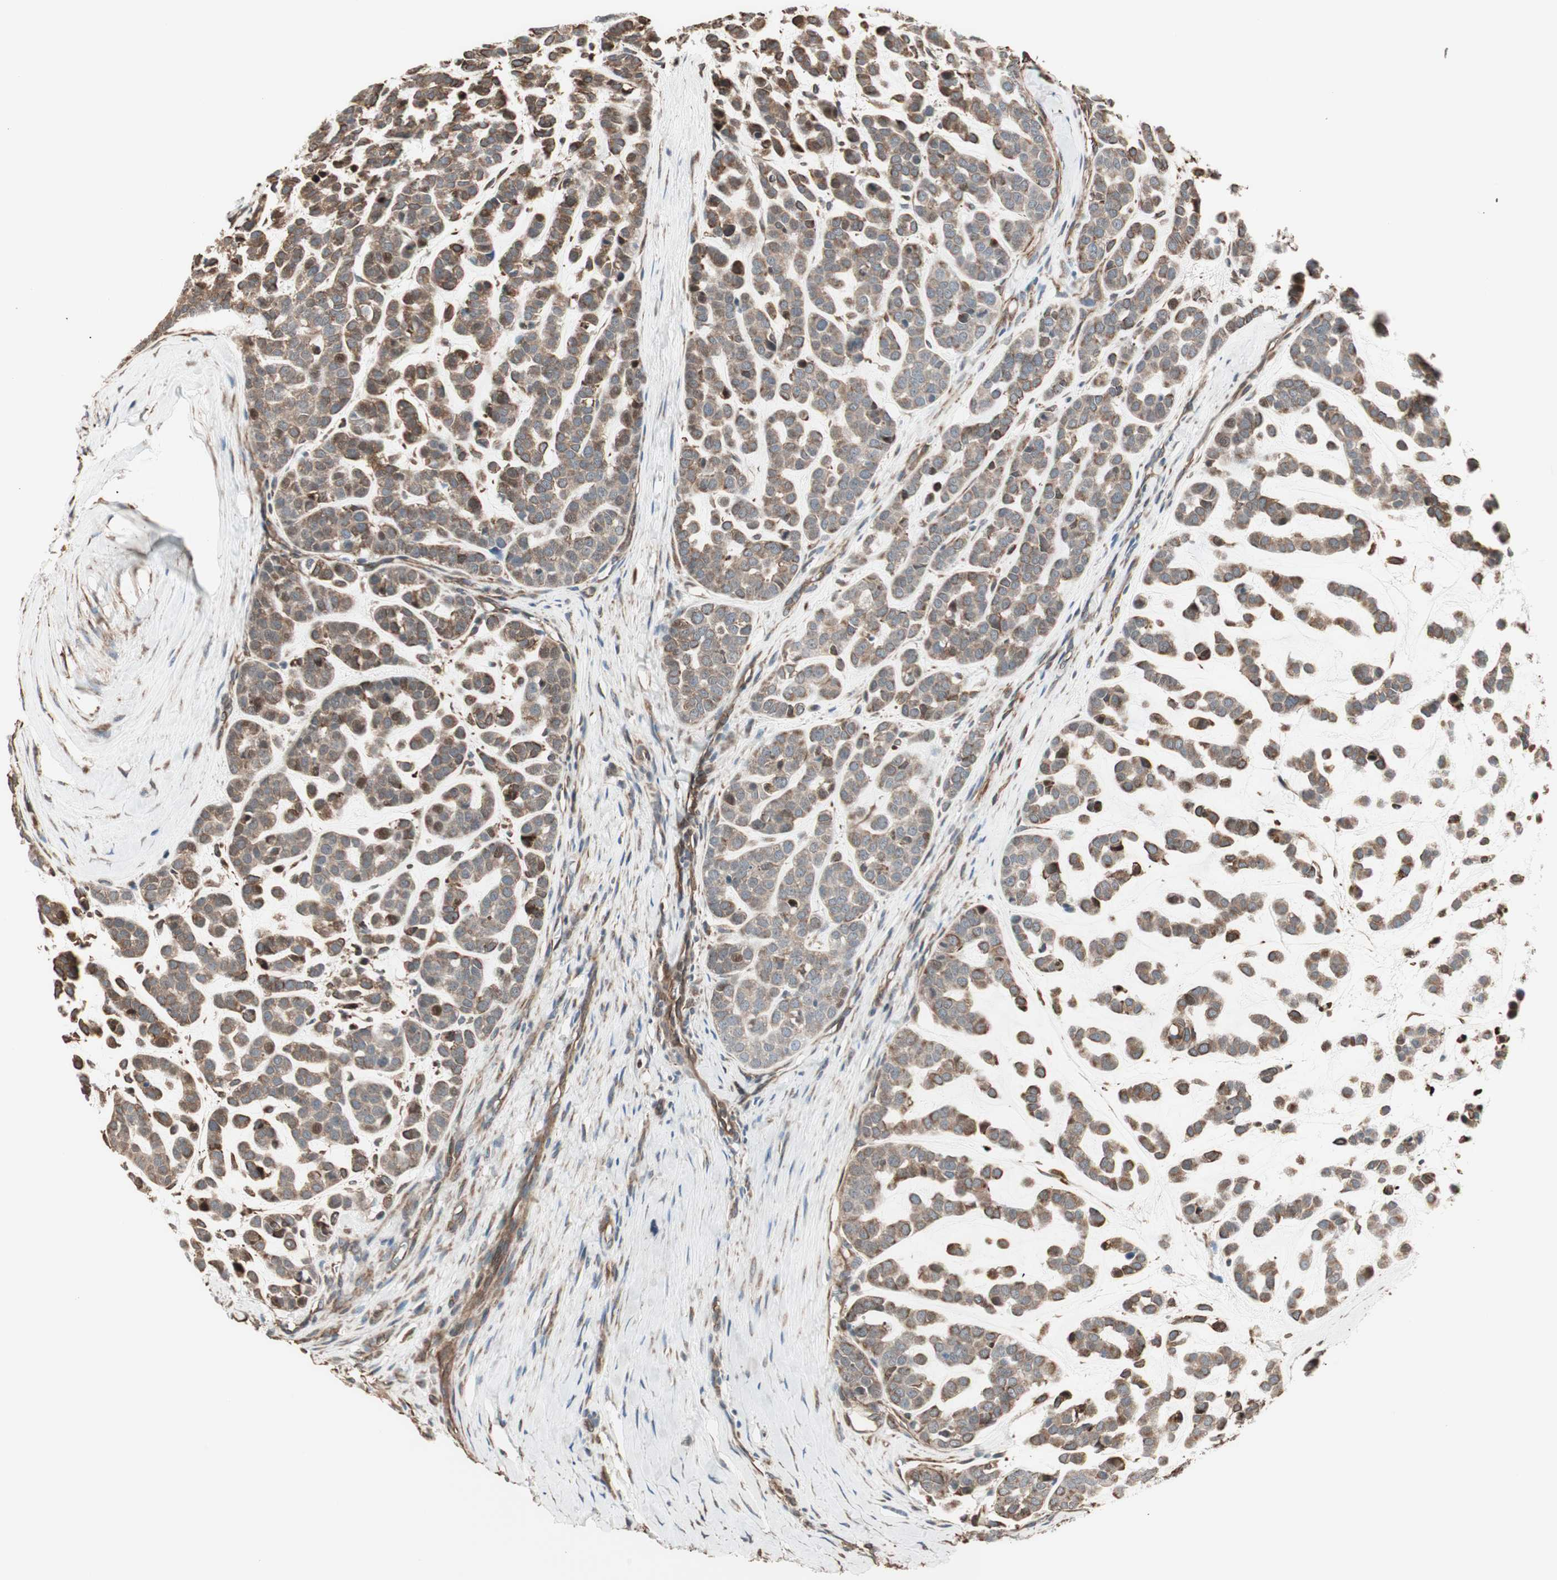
{"staining": {"intensity": "weak", "quantity": ">75%", "location": "cytoplasmic/membranous"}, "tissue": "head and neck cancer", "cell_type": "Tumor cells", "image_type": "cancer", "snomed": [{"axis": "morphology", "description": "Adenocarcinoma, NOS"}, {"axis": "morphology", "description": "Adenoma, NOS"}, {"axis": "topography", "description": "Head-Neck"}], "caption": "Immunohistochemistry image of neoplastic tissue: human head and neck cancer stained using immunohistochemistry (IHC) shows low levels of weak protein expression localized specifically in the cytoplasmic/membranous of tumor cells, appearing as a cytoplasmic/membranous brown color.", "gene": "MAD2L2", "patient": {"sex": "female", "age": 55}}